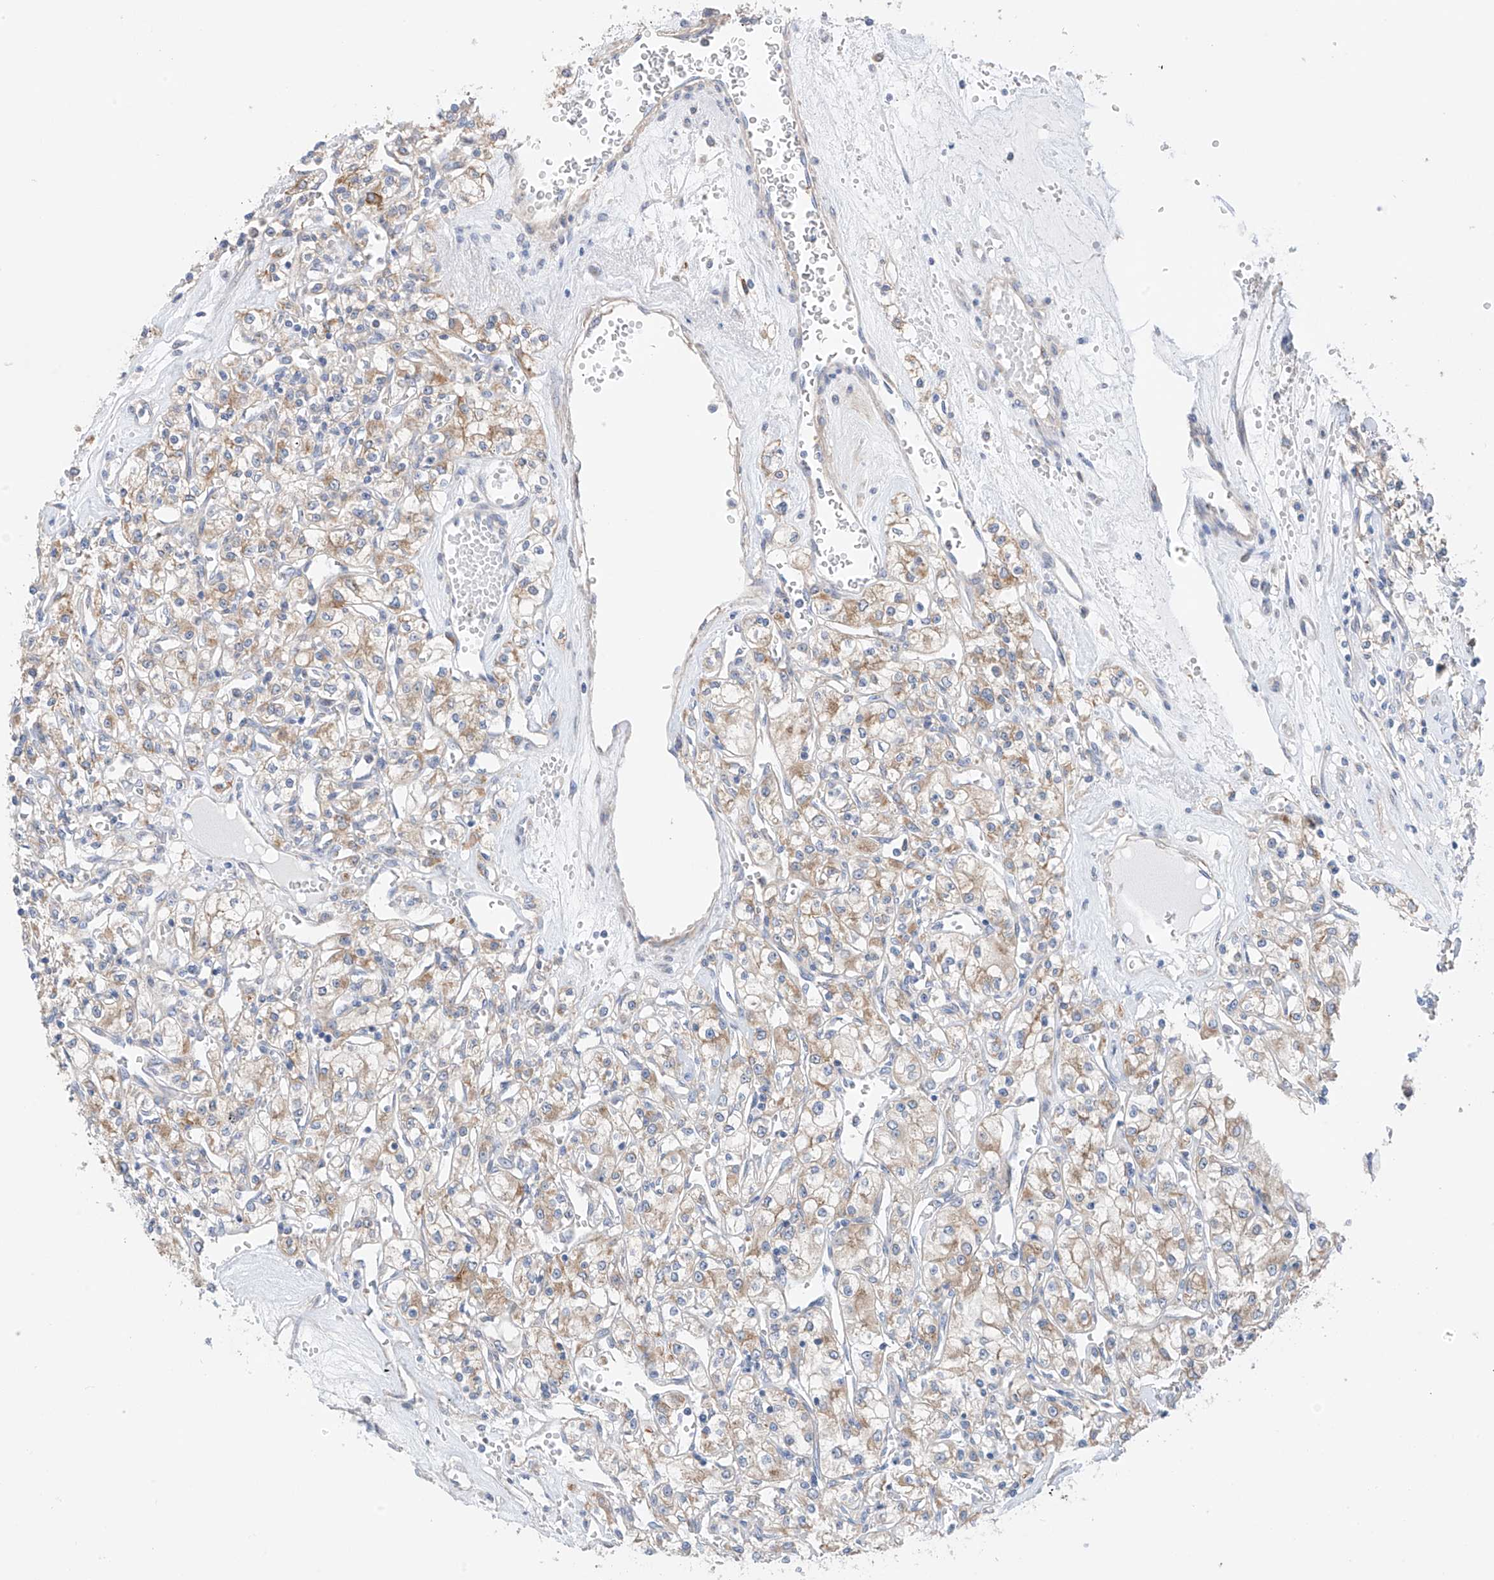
{"staining": {"intensity": "moderate", "quantity": "25%-75%", "location": "cytoplasmic/membranous"}, "tissue": "renal cancer", "cell_type": "Tumor cells", "image_type": "cancer", "snomed": [{"axis": "morphology", "description": "Adenocarcinoma, NOS"}, {"axis": "topography", "description": "Kidney"}], "caption": "This is a photomicrograph of IHC staining of renal cancer (adenocarcinoma), which shows moderate positivity in the cytoplasmic/membranous of tumor cells.", "gene": "REC8", "patient": {"sex": "female", "age": 59}}